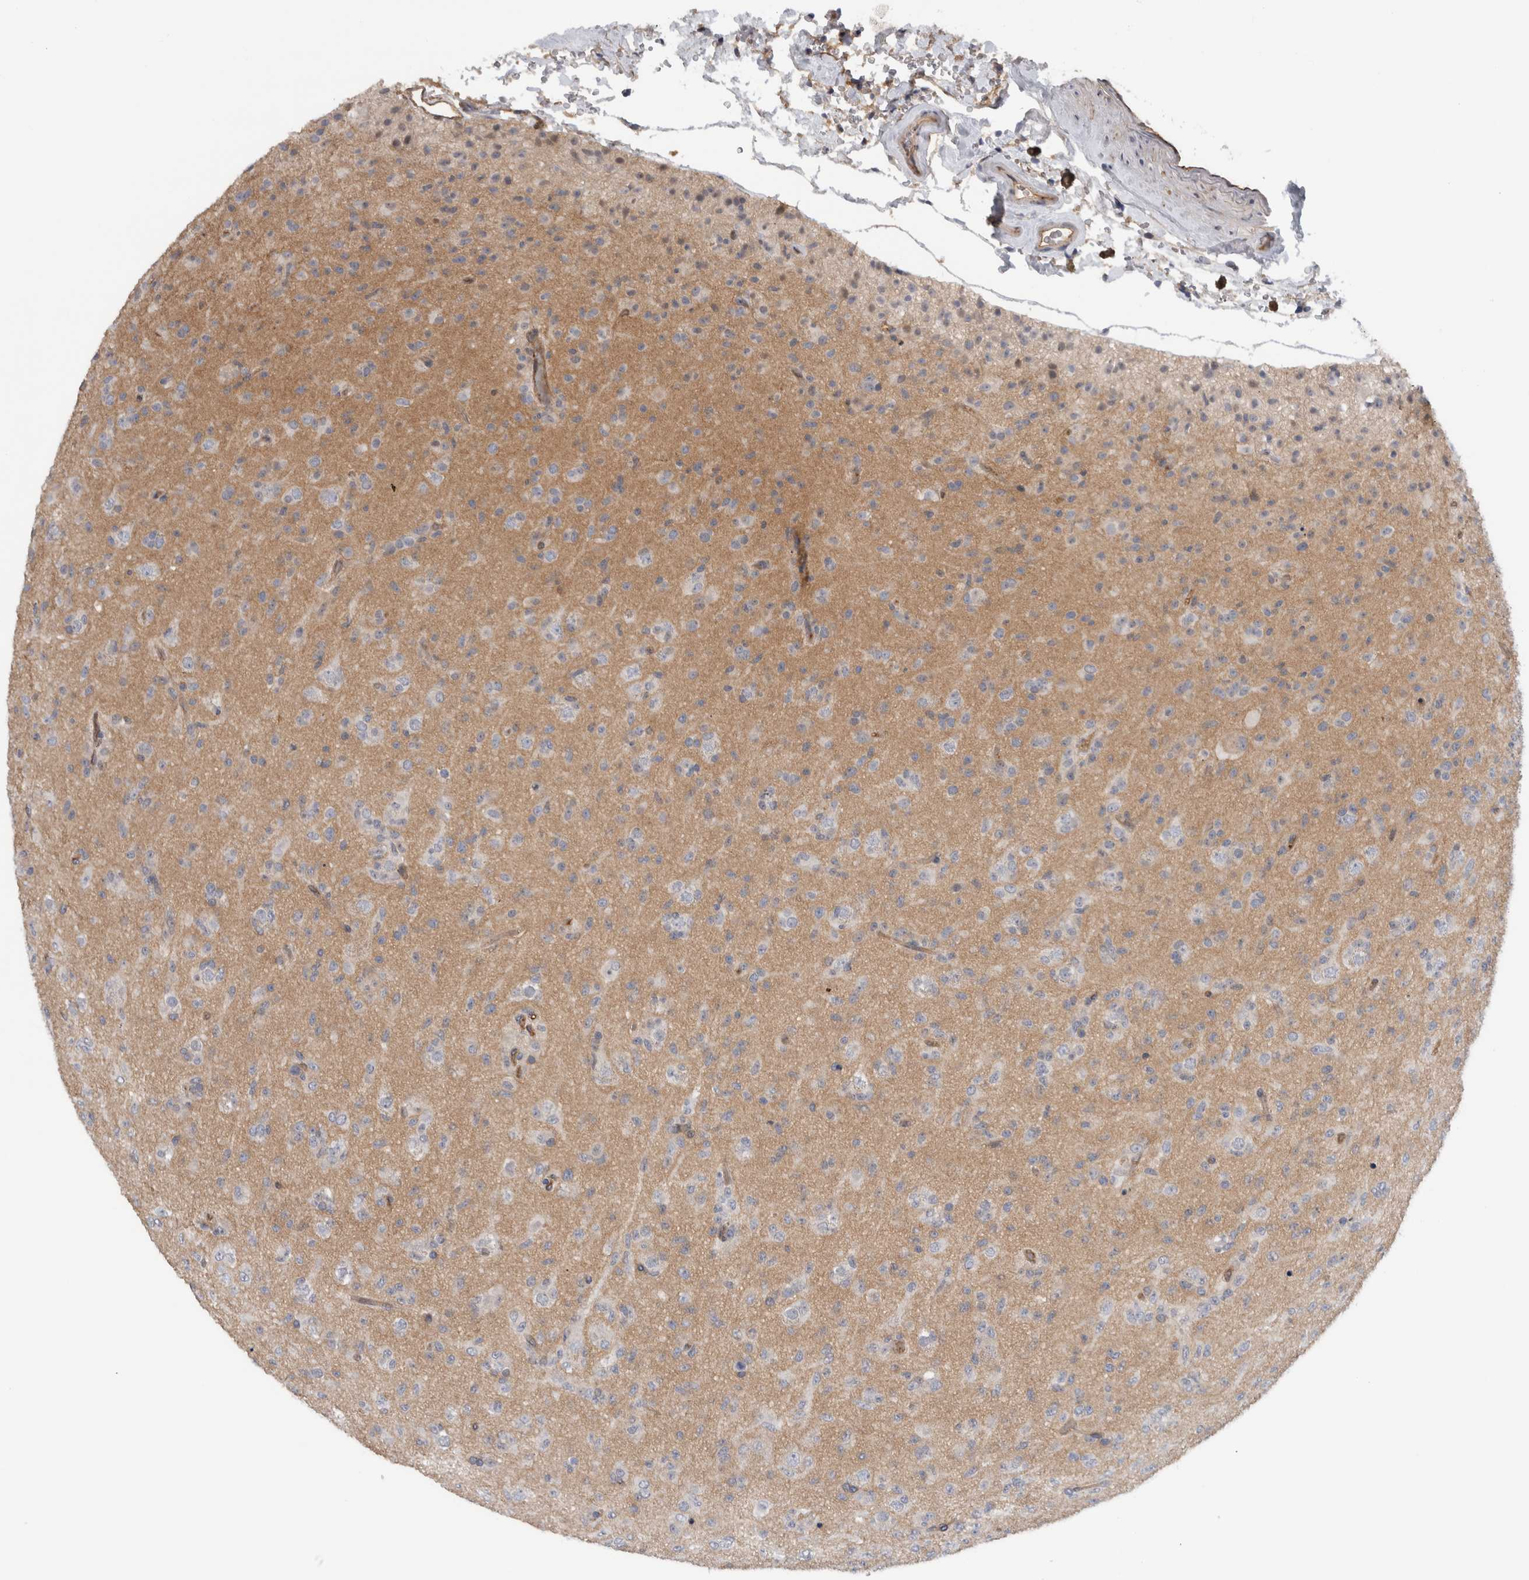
{"staining": {"intensity": "negative", "quantity": "none", "location": "none"}, "tissue": "glioma", "cell_type": "Tumor cells", "image_type": "cancer", "snomed": [{"axis": "morphology", "description": "Glioma, malignant, Low grade"}, {"axis": "topography", "description": "Brain"}], "caption": "There is no significant staining in tumor cells of glioma.", "gene": "CD59", "patient": {"sex": "male", "age": 65}}